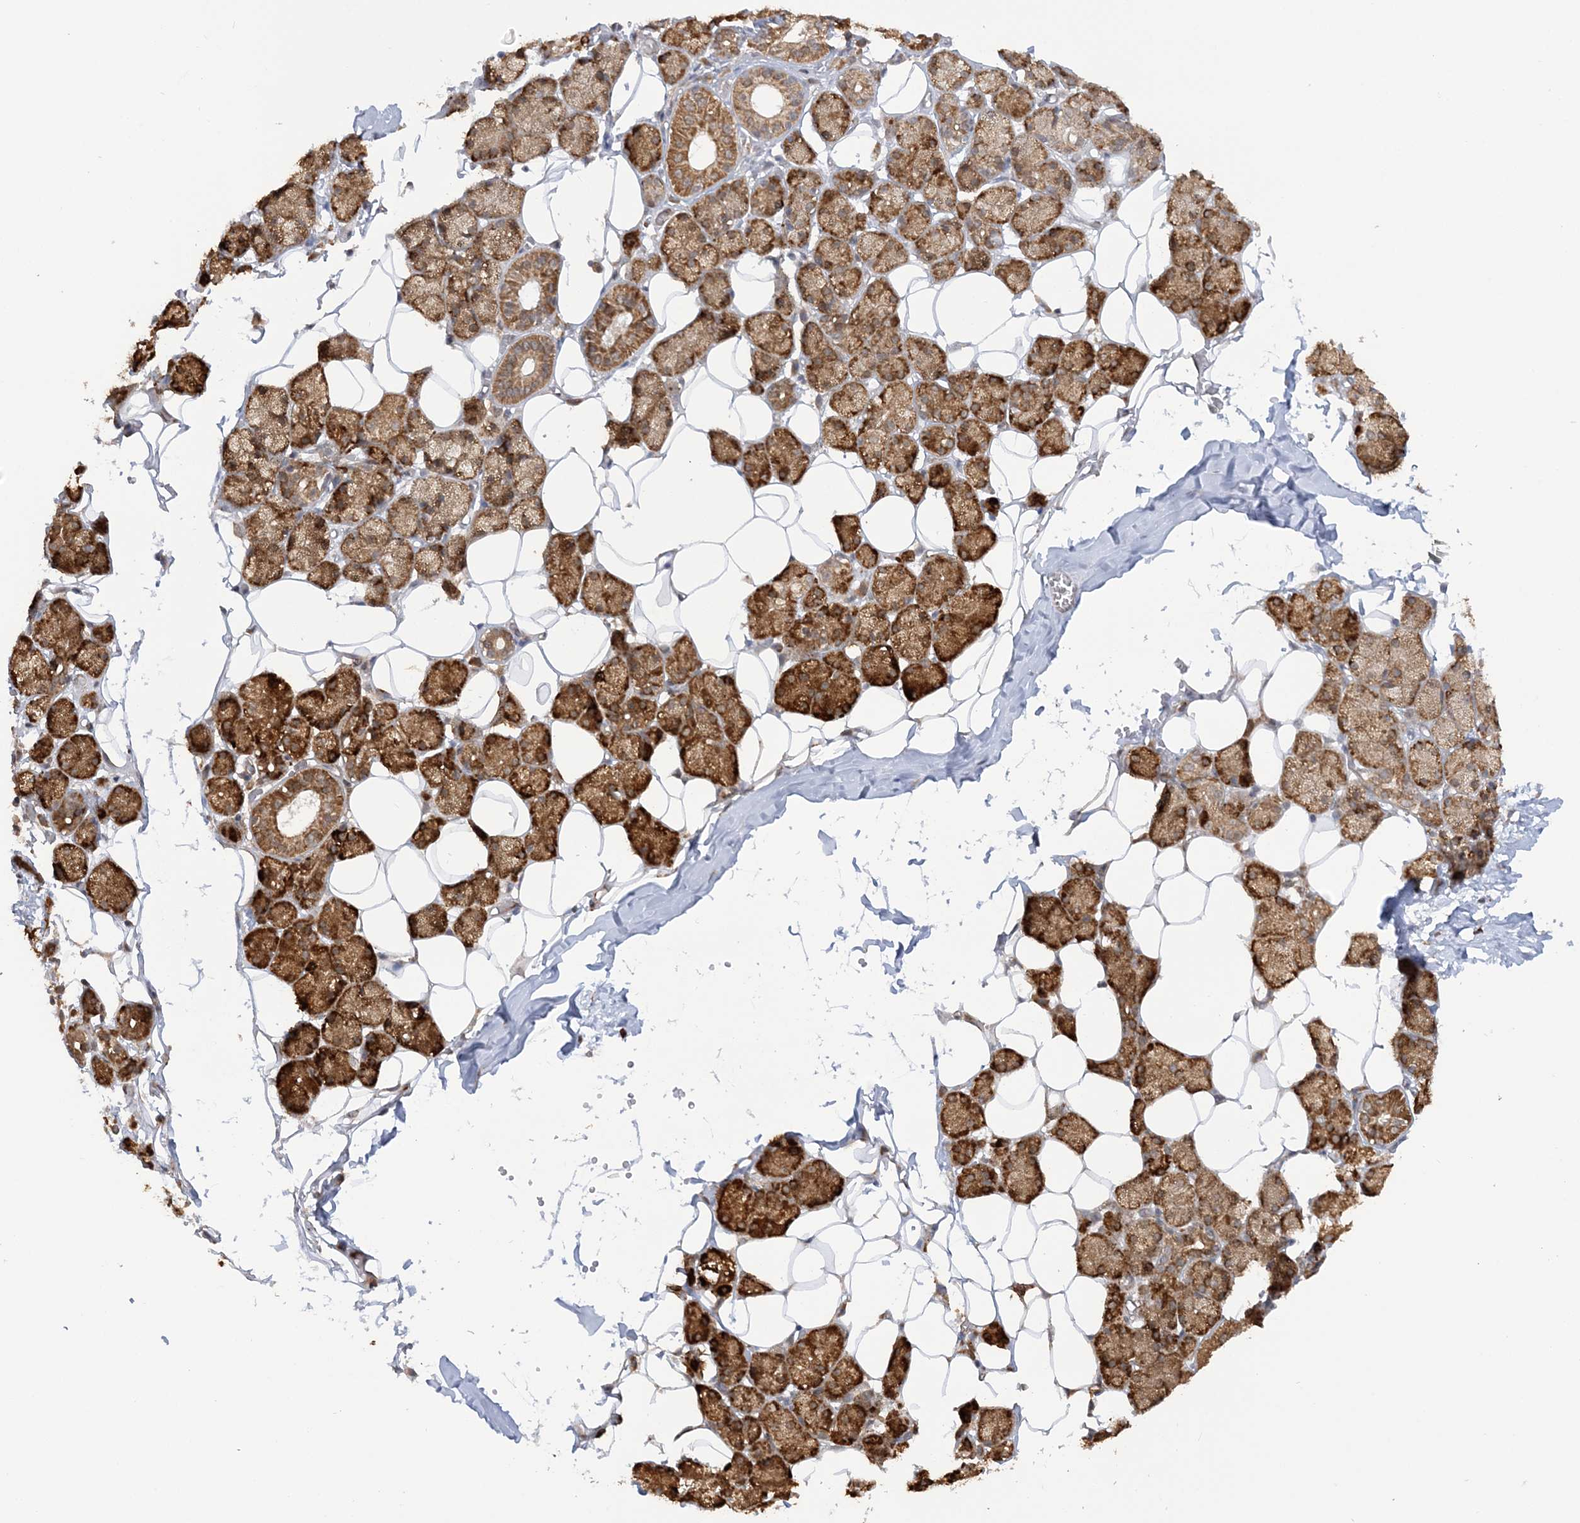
{"staining": {"intensity": "strong", "quantity": ">75%", "location": "cytoplasmic/membranous"}, "tissue": "salivary gland", "cell_type": "Glandular cells", "image_type": "normal", "snomed": [{"axis": "morphology", "description": "Normal tissue, NOS"}, {"axis": "topography", "description": "Salivary gland"}], "caption": "An immunohistochemistry photomicrograph of unremarkable tissue is shown. Protein staining in brown shows strong cytoplasmic/membranous positivity in salivary gland within glandular cells.", "gene": "MRPL47", "patient": {"sex": "female", "age": 33}}